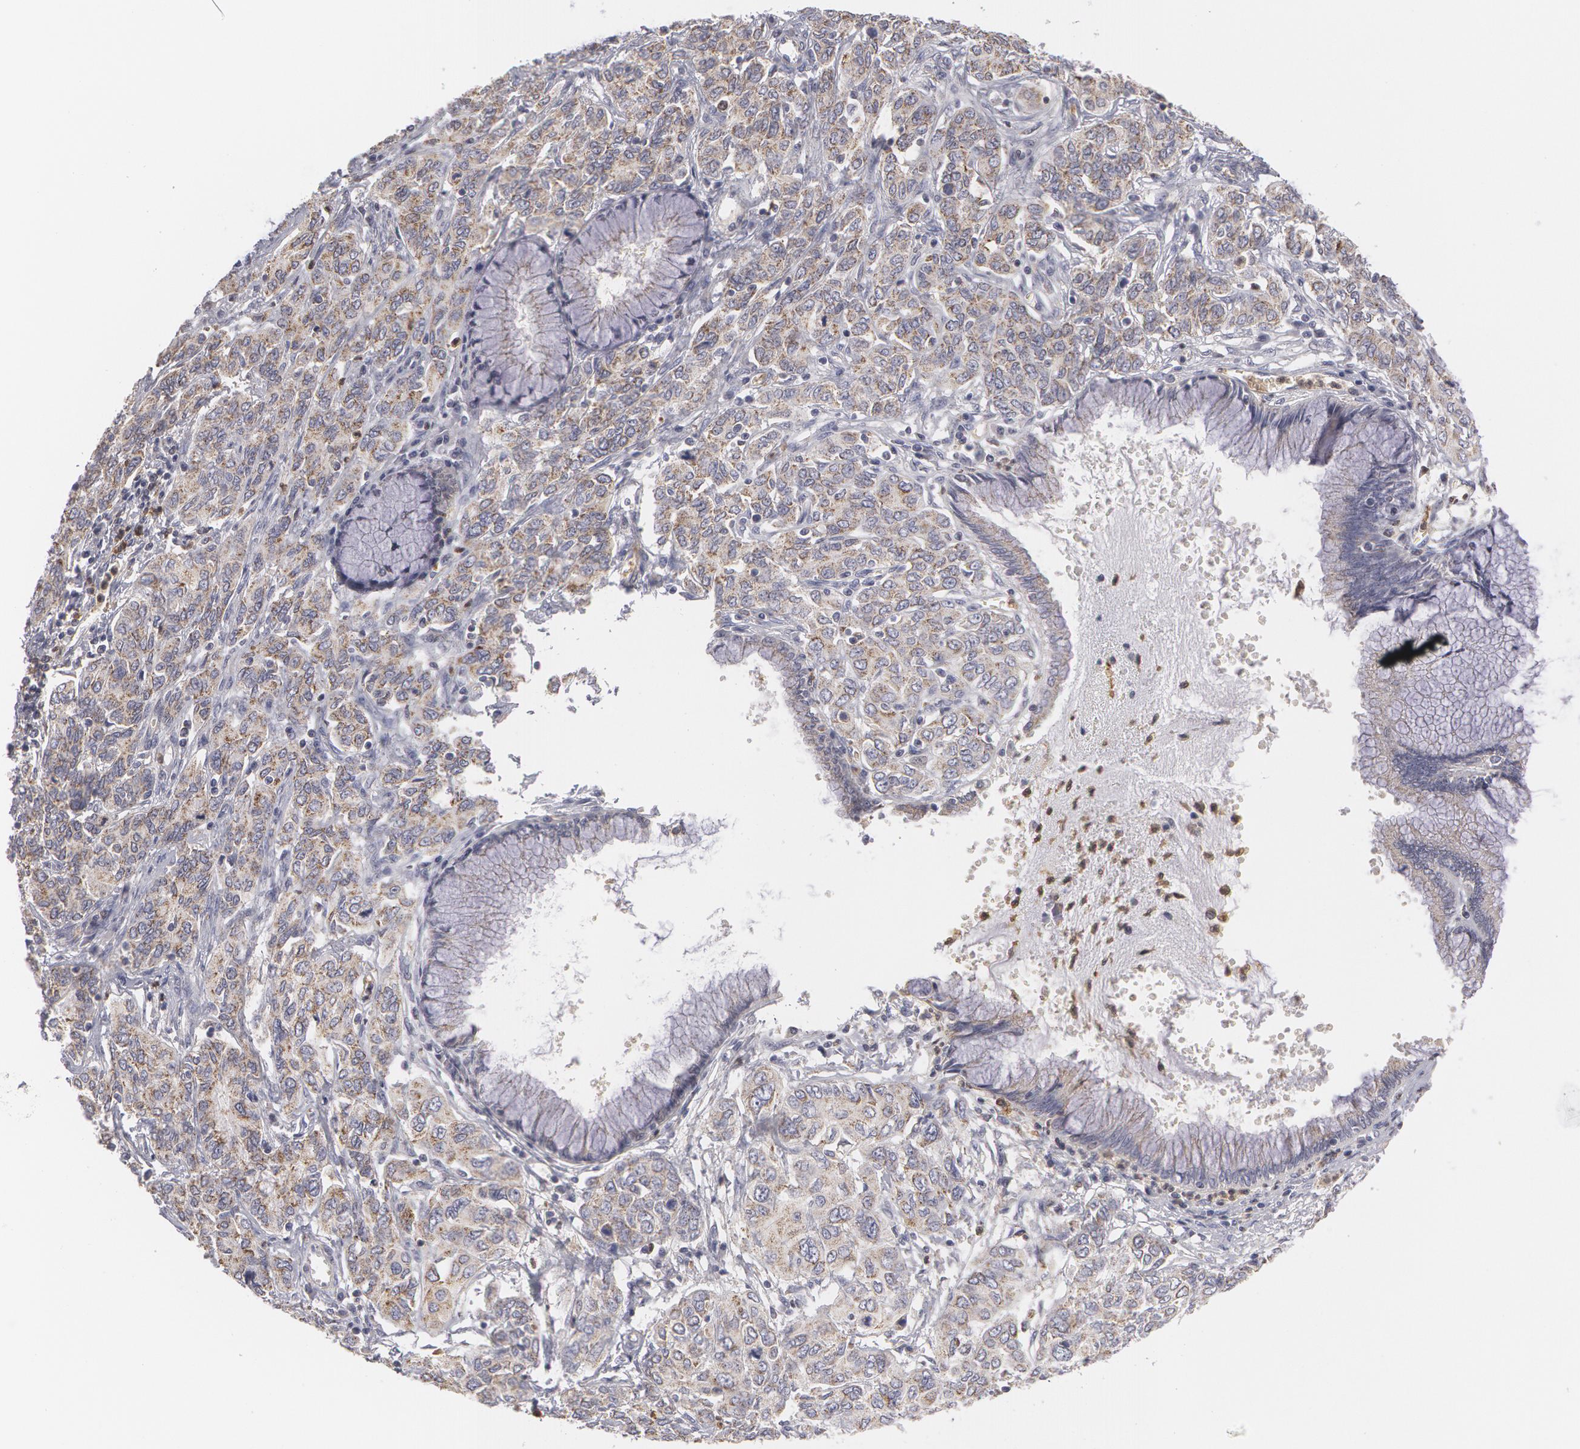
{"staining": {"intensity": "moderate", "quantity": ">75%", "location": "cytoplasmic/membranous"}, "tissue": "cervical cancer", "cell_type": "Tumor cells", "image_type": "cancer", "snomed": [{"axis": "morphology", "description": "Squamous cell carcinoma, NOS"}, {"axis": "topography", "description": "Cervix"}], "caption": "DAB (3,3'-diaminobenzidine) immunohistochemical staining of cervical cancer reveals moderate cytoplasmic/membranous protein expression in approximately >75% of tumor cells.", "gene": "CAT", "patient": {"sex": "female", "age": 38}}